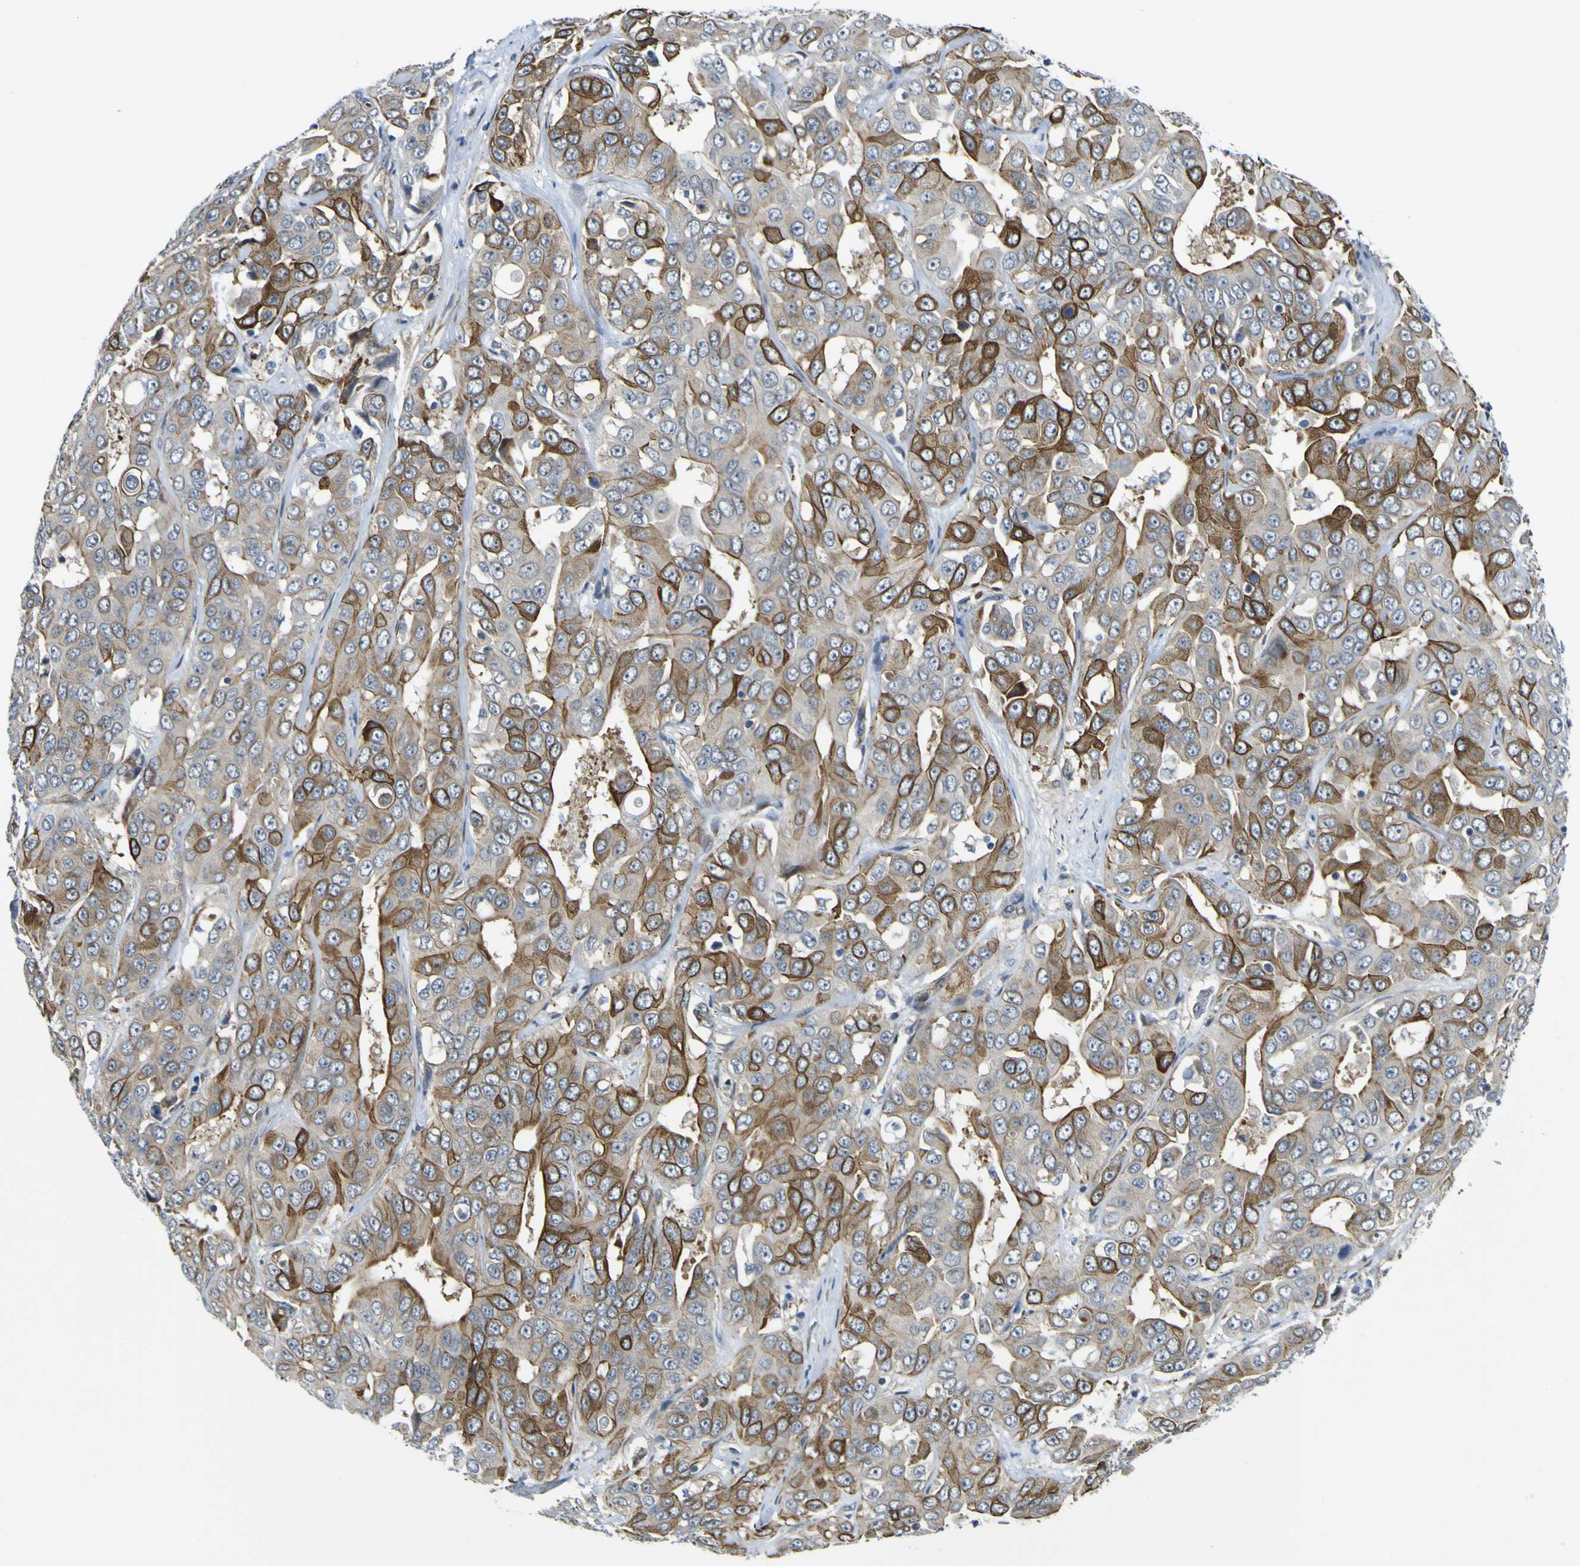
{"staining": {"intensity": "strong", "quantity": ">75%", "location": "cytoplasmic/membranous"}, "tissue": "liver cancer", "cell_type": "Tumor cells", "image_type": "cancer", "snomed": [{"axis": "morphology", "description": "Cholangiocarcinoma"}, {"axis": "topography", "description": "Liver"}], "caption": "Immunohistochemistry image of human liver cancer (cholangiocarcinoma) stained for a protein (brown), which displays high levels of strong cytoplasmic/membranous positivity in approximately >75% of tumor cells.", "gene": "KDM7A", "patient": {"sex": "female", "age": 52}}